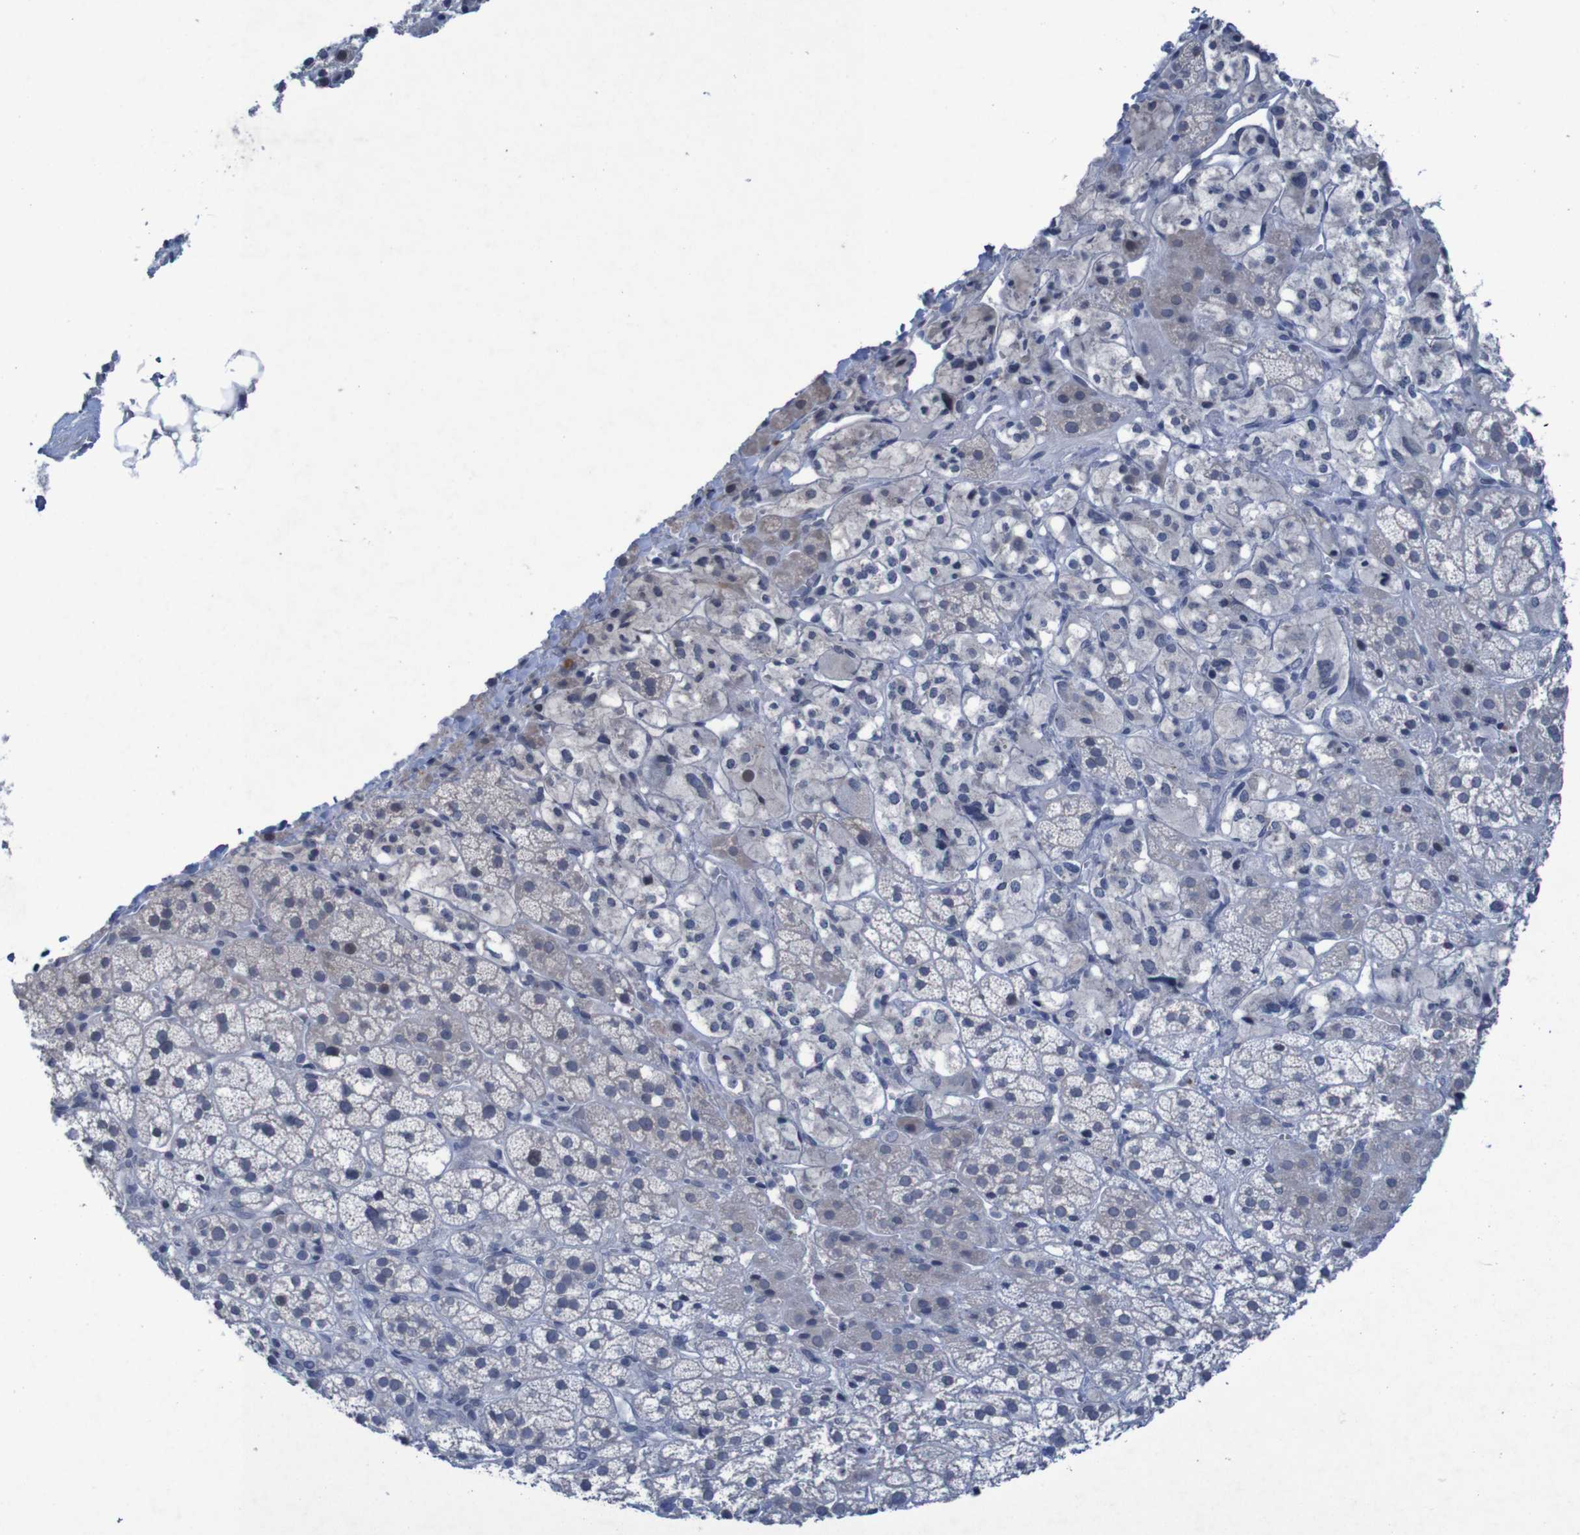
{"staining": {"intensity": "negative", "quantity": "none", "location": "none"}, "tissue": "adrenal gland", "cell_type": "Glandular cells", "image_type": "normal", "snomed": [{"axis": "morphology", "description": "Normal tissue, NOS"}, {"axis": "topography", "description": "Adrenal gland"}], "caption": "Immunohistochemistry of benign adrenal gland displays no expression in glandular cells.", "gene": "CLDN18", "patient": {"sex": "male", "age": 56}}